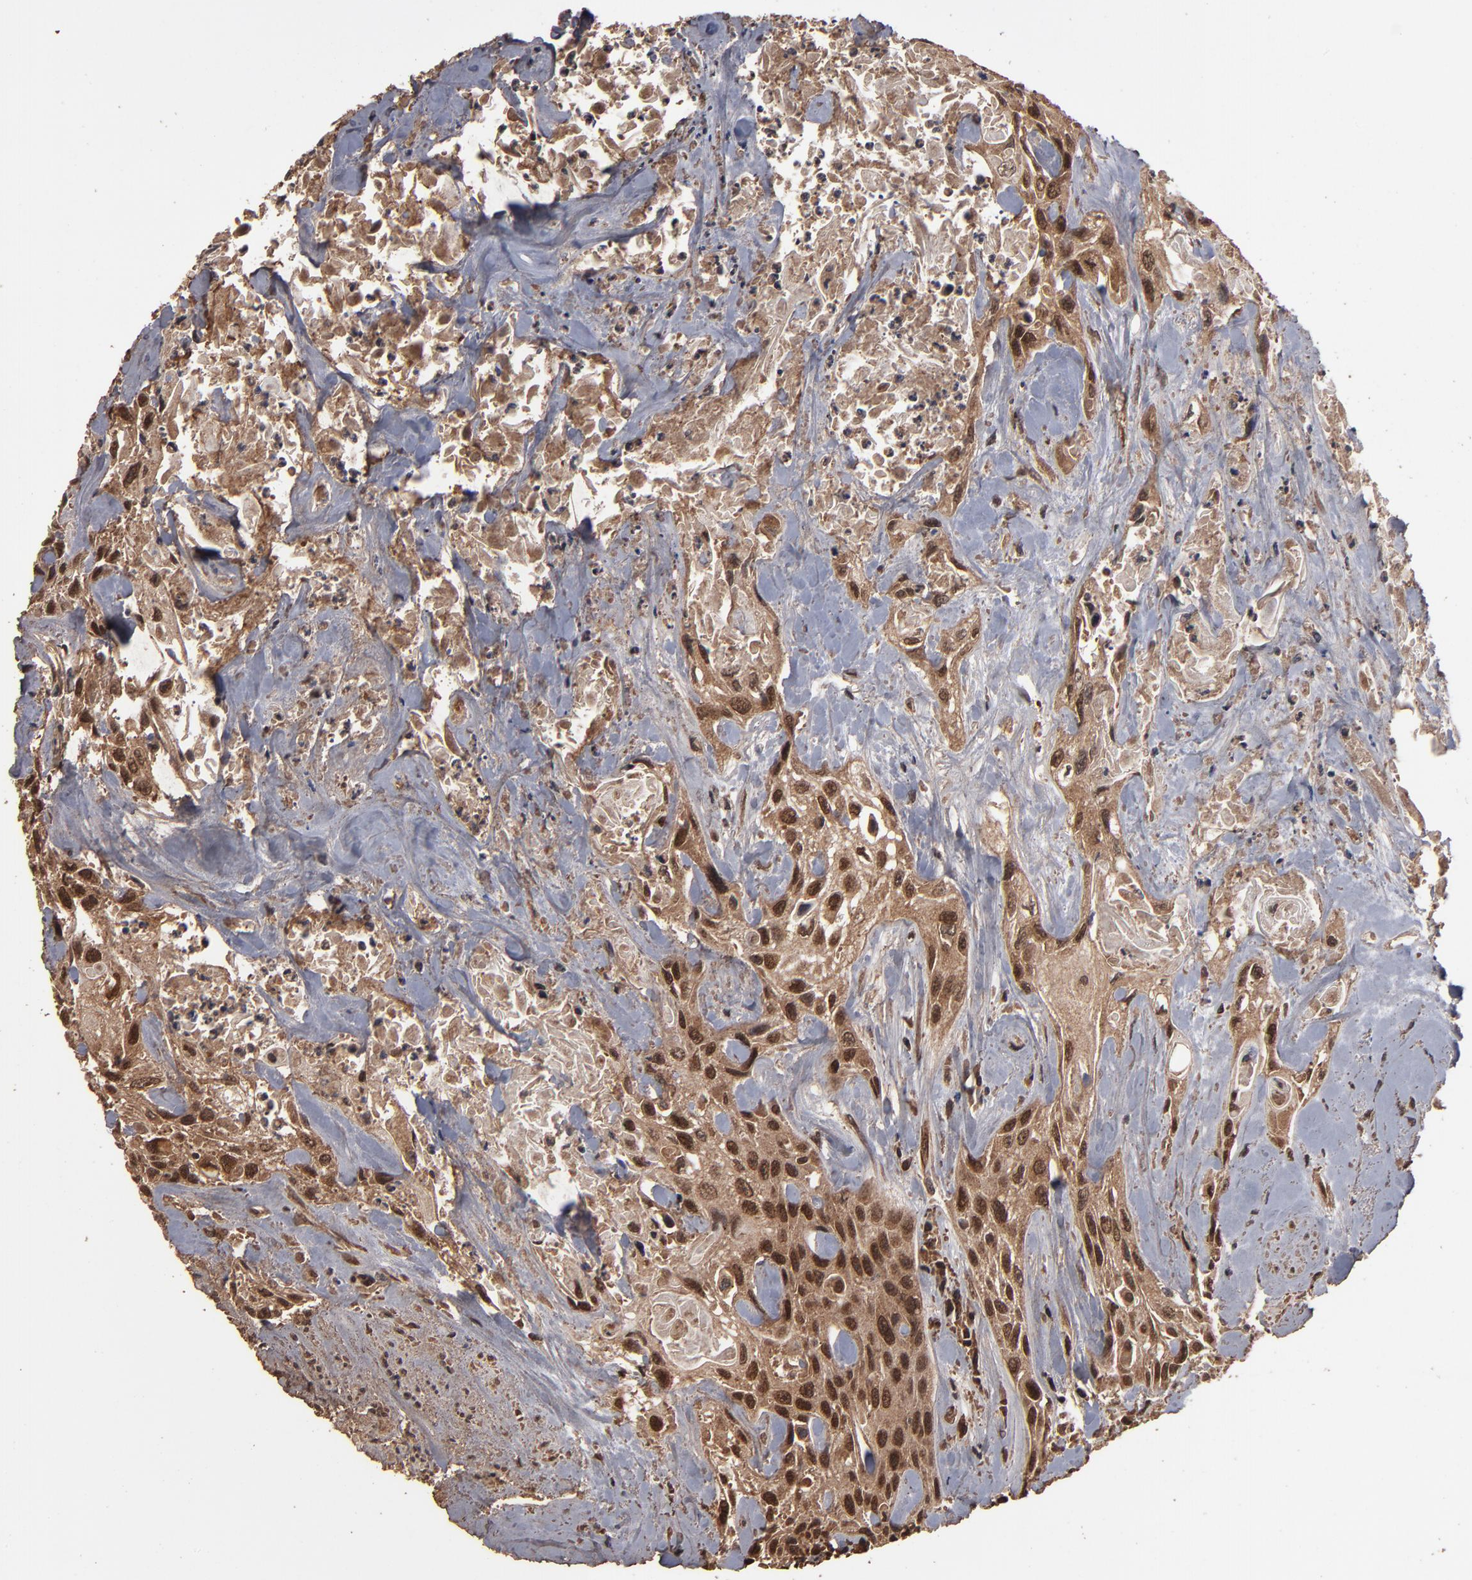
{"staining": {"intensity": "strong", "quantity": ">75%", "location": "cytoplasmic/membranous,nuclear"}, "tissue": "urothelial cancer", "cell_type": "Tumor cells", "image_type": "cancer", "snomed": [{"axis": "morphology", "description": "Urothelial carcinoma, High grade"}, {"axis": "topography", "description": "Urinary bladder"}], "caption": "Immunohistochemical staining of human urothelial cancer exhibits high levels of strong cytoplasmic/membranous and nuclear positivity in about >75% of tumor cells. (Stains: DAB in brown, nuclei in blue, Microscopy: brightfield microscopy at high magnification).", "gene": "NXF2B", "patient": {"sex": "female", "age": 84}}